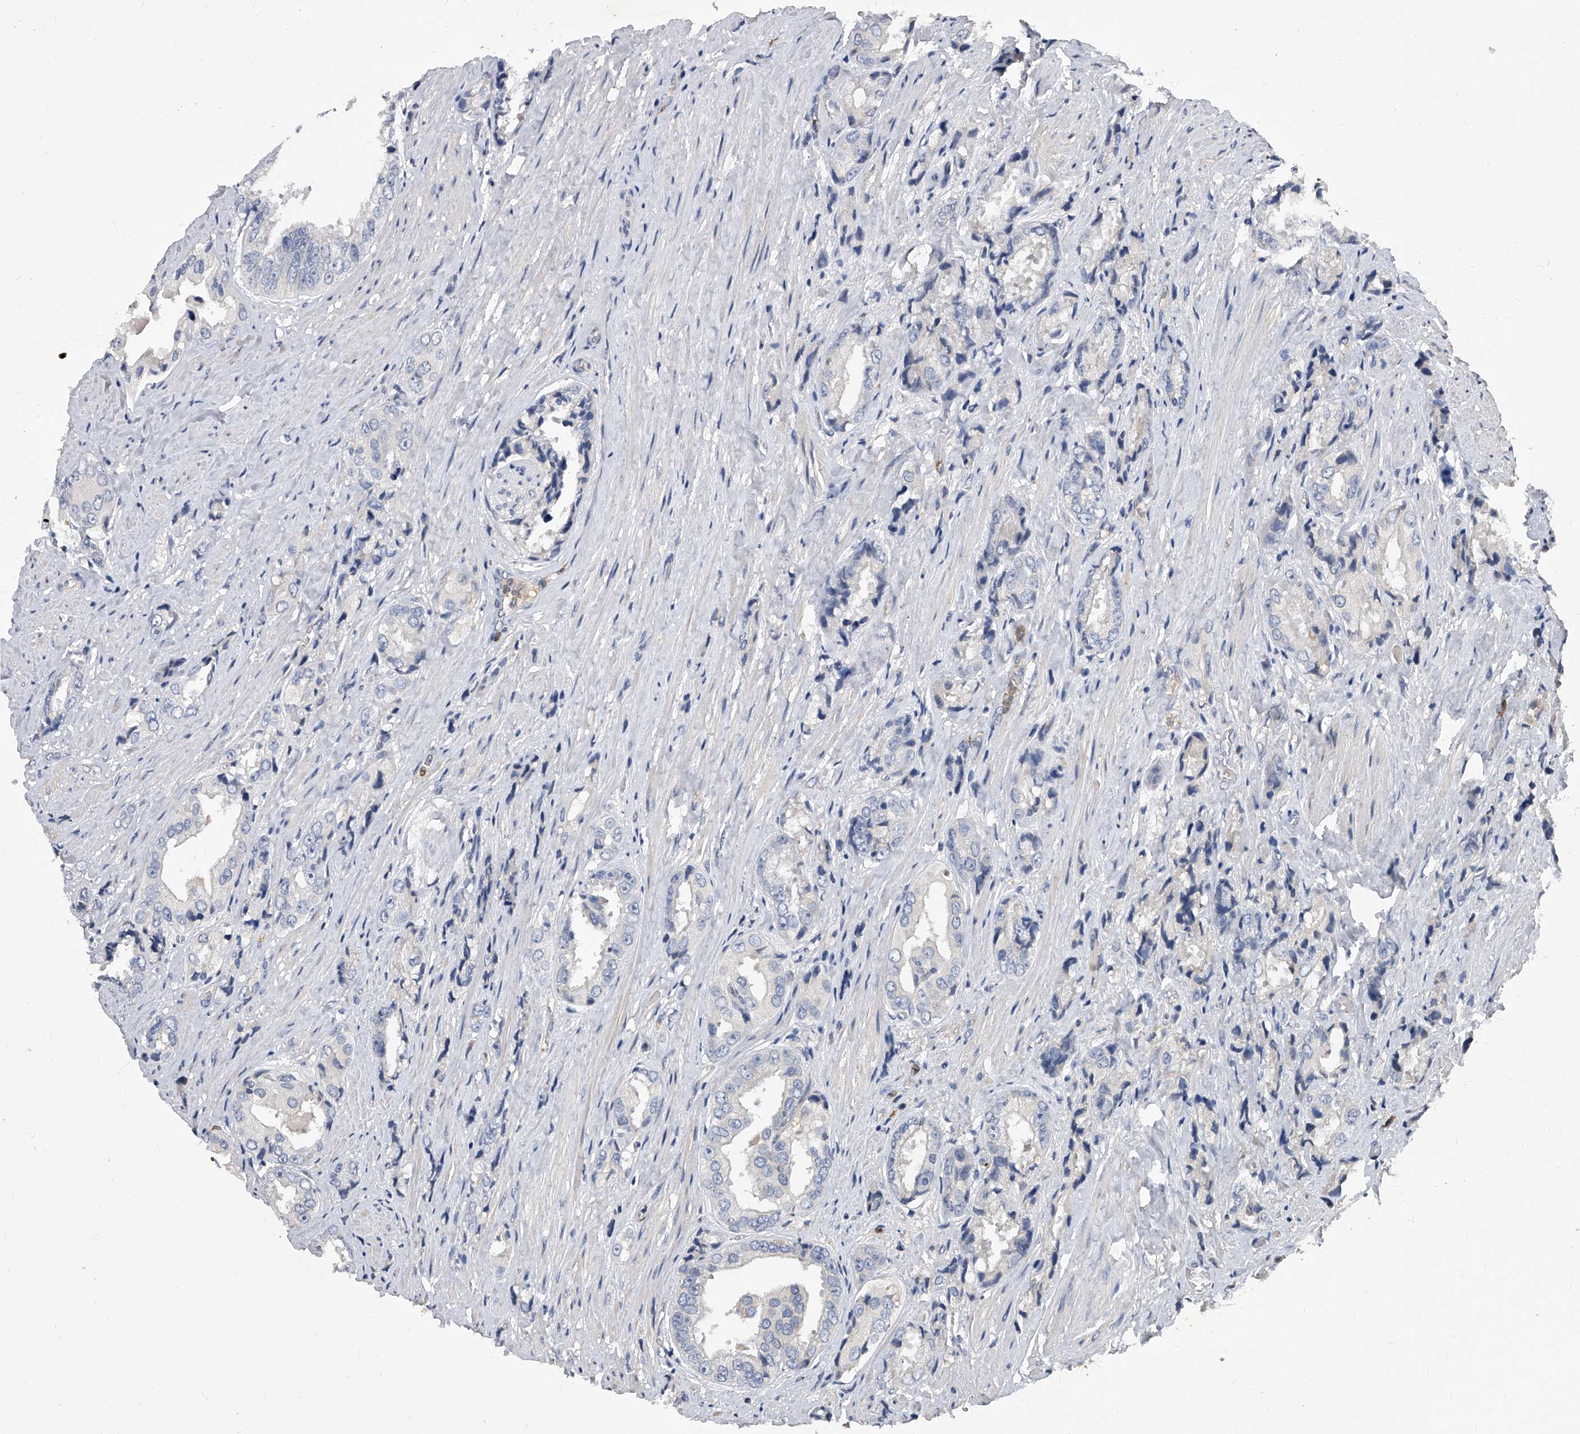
{"staining": {"intensity": "negative", "quantity": "none", "location": "none"}, "tissue": "prostate cancer", "cell_type": "Tumor cells", "image_type": "cancer", "snomed": [{"axis": "morphology", "description": "Adenocarcinoma, High grade"}, {"axis": "topography", "description": "Prostate"}], "caption": "The IHC histopathology image has no significant expression in tumor cells of prostate cancer tissue.", "gene": "HOMER3", "patient": {"sex": "male", "age": 61}}